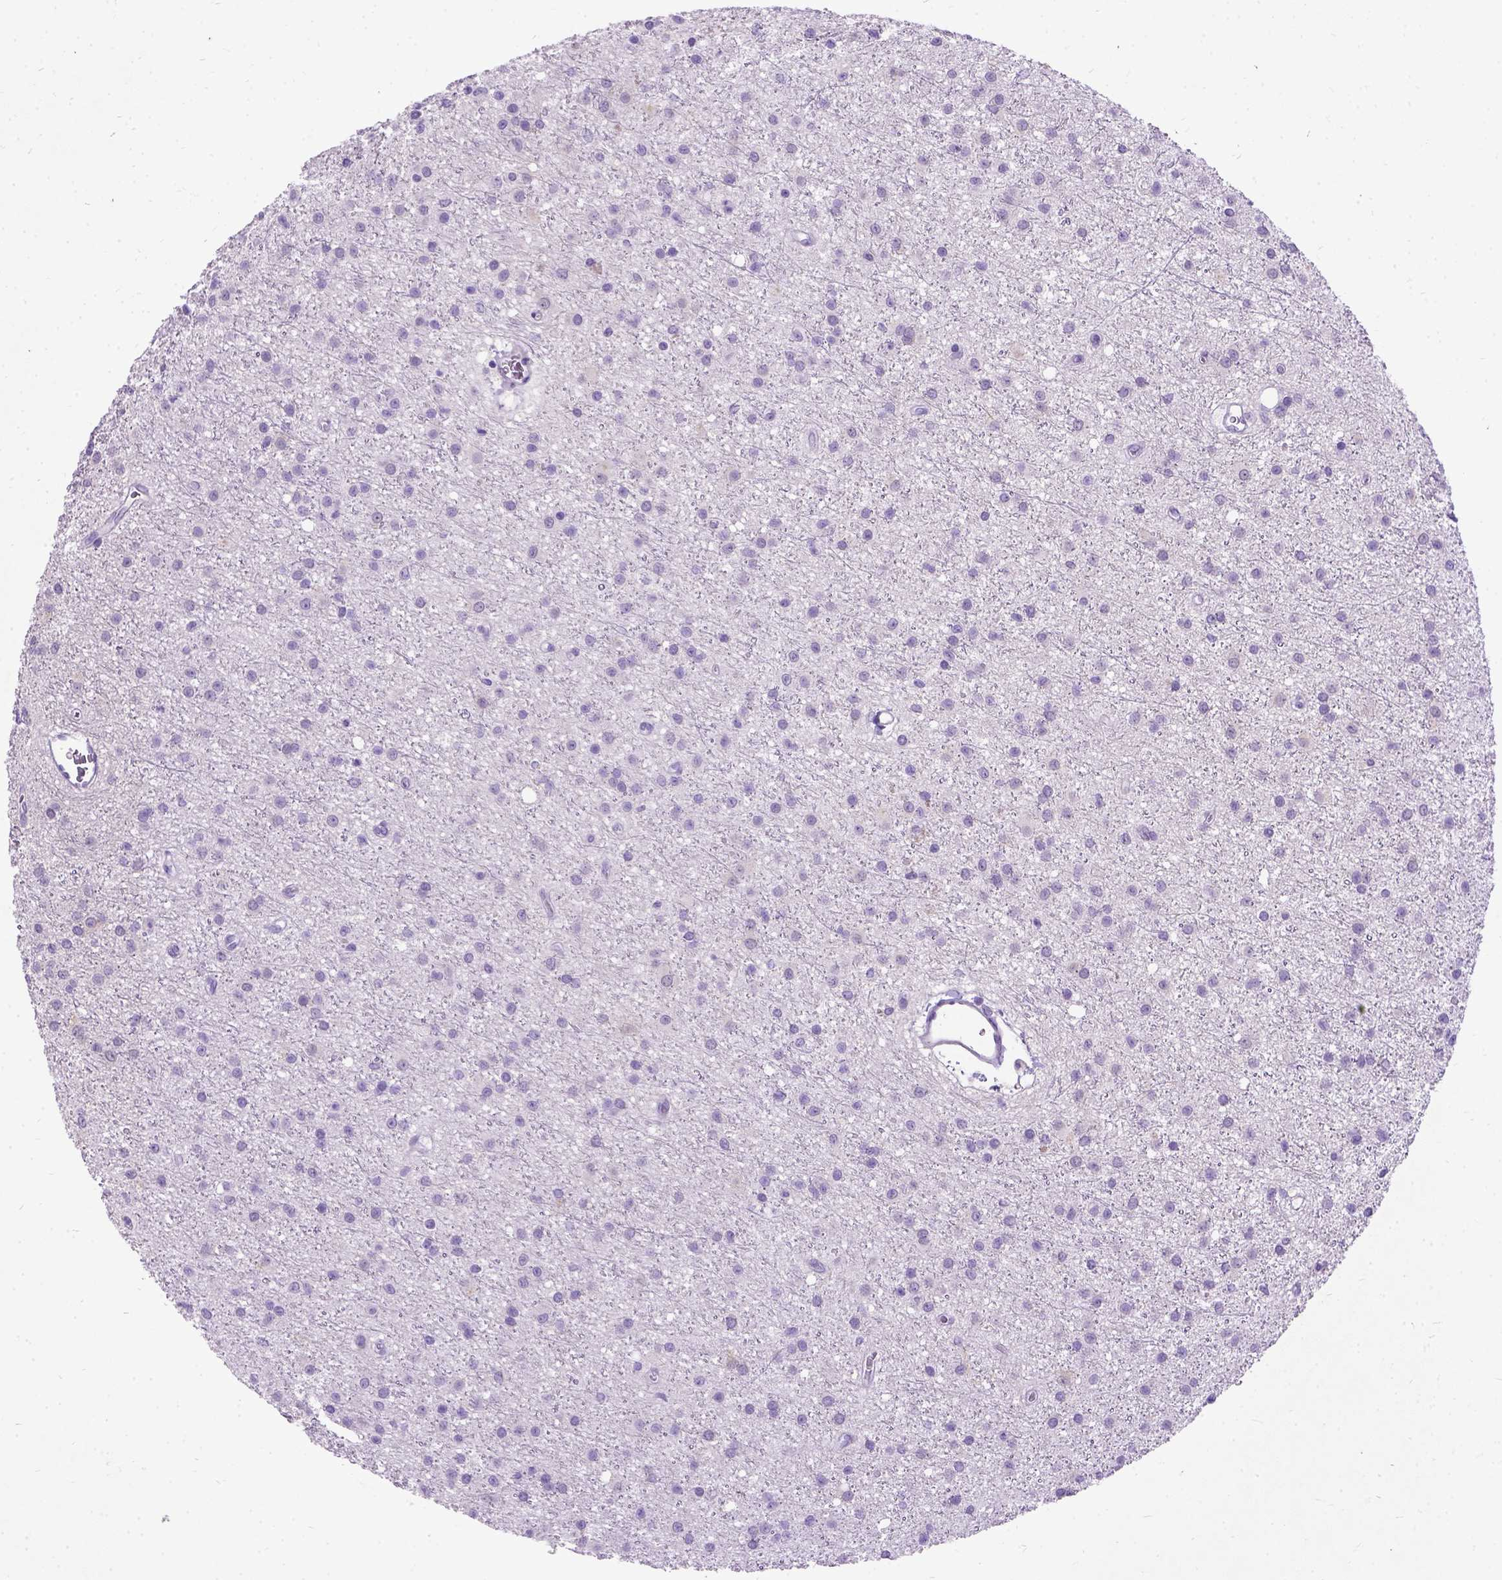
{"staining": {"intensity": "weak", "quantity": "<25%", "location": "cytoplasmic/membranous"}, "tissue": "glioma", "cell_type": "Tumor cells", "image_type": "cancer", "snomed": [{"axis": "morphology", "description": "Glioma, malignant, Low grade"}, {"axis": "topography", "description": "Brain"}], "caption": "Immunohistochemistry (IHC) micrograph of human glioma stained for a protein (brown), which reveals no positivity in tumor cells.", "gene": "NEUROD4", "patient": {"sex": "male", "age": 27}}